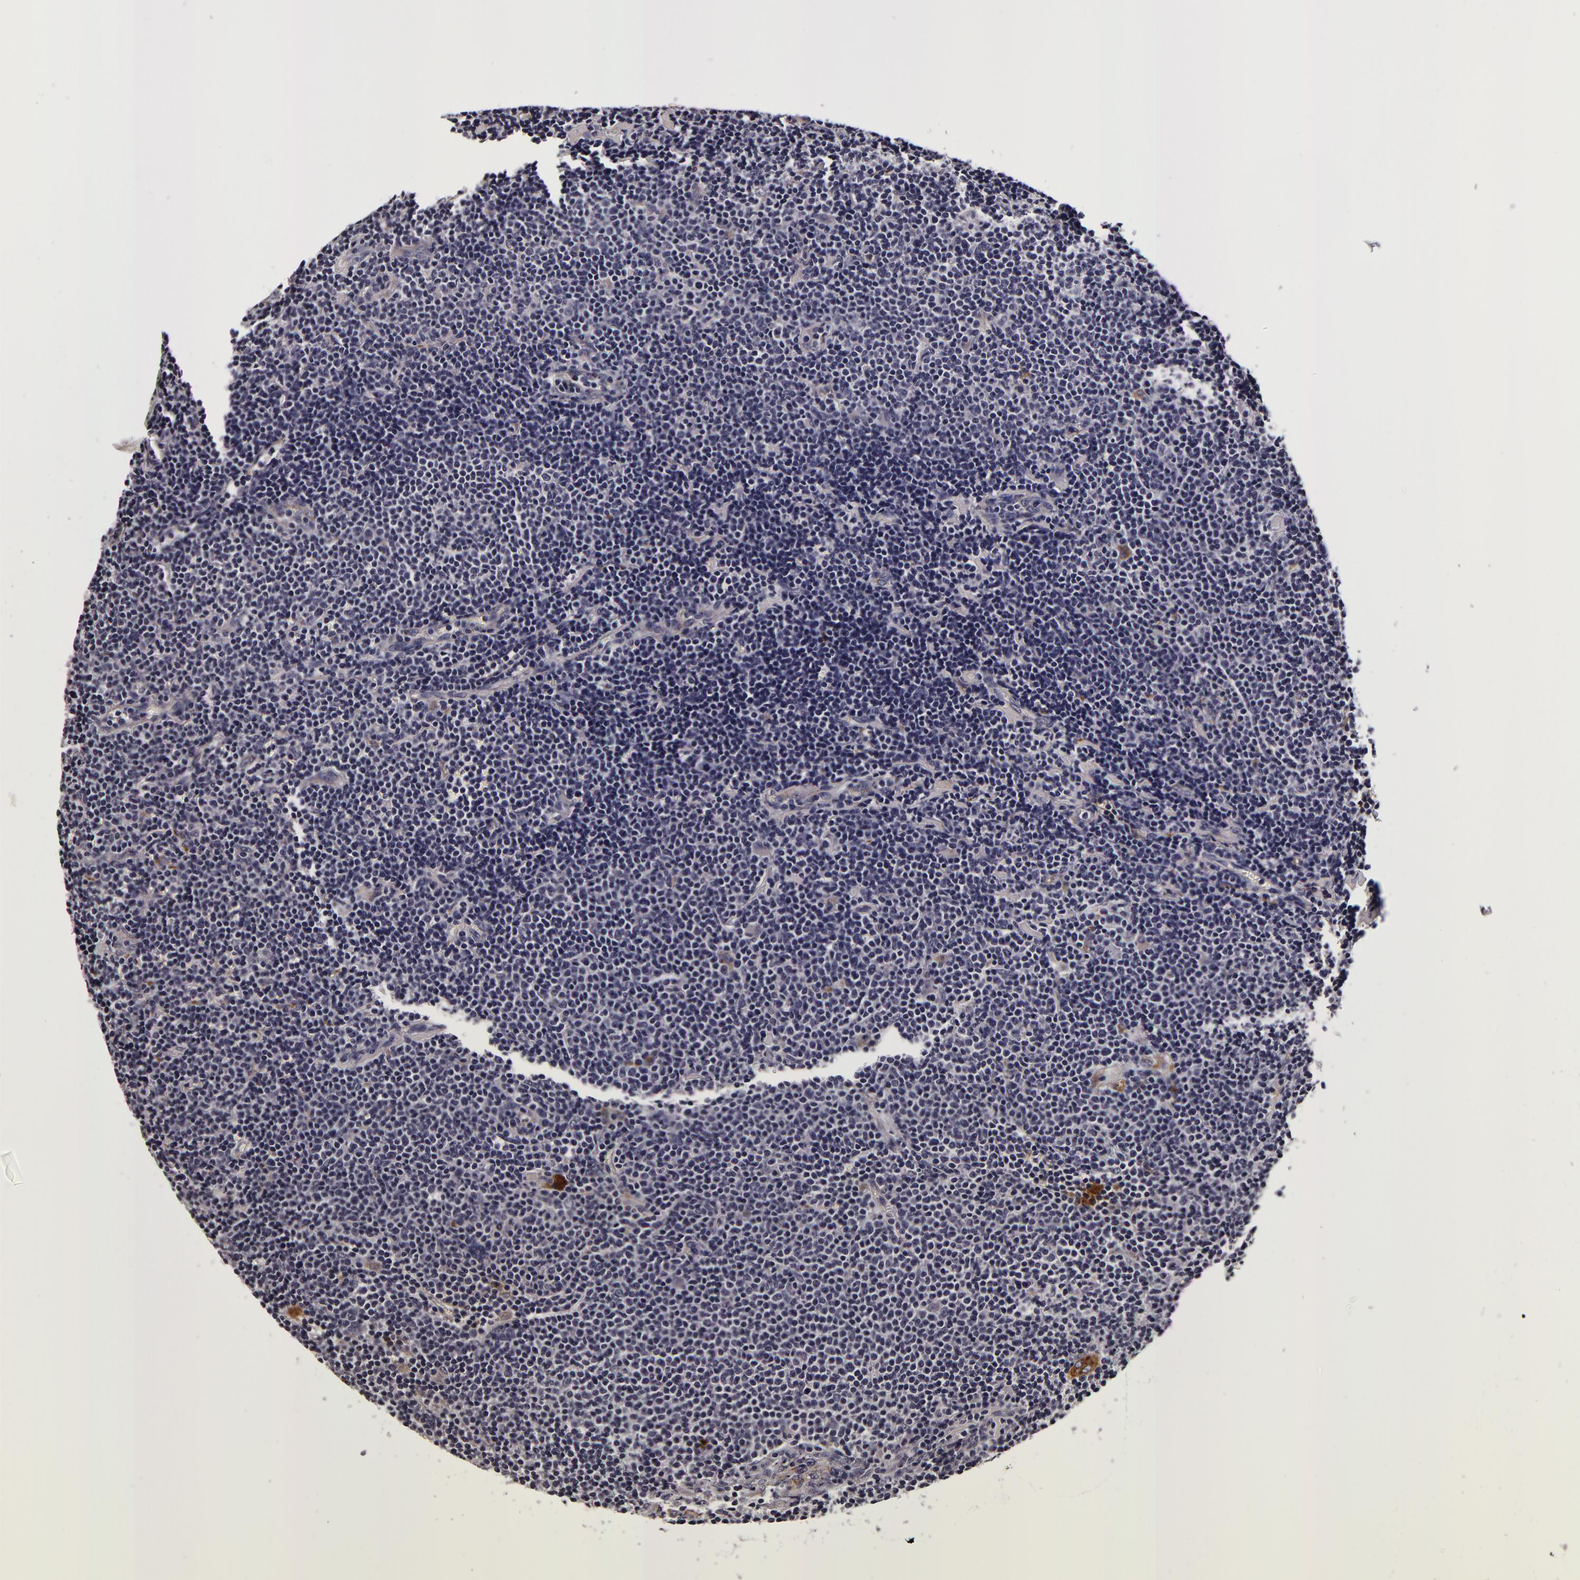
{"staining": {"intensity": "negative", "quantity": "none", "location": "none"}, "tissue": "lymphoma", "cell_type": "Tumor cells", "image_type": "cancer", "snomed": [{"axis": "morphology", "description": "Malignant lymphoma, non-Hodgkin's type, Low grade"}, {"axis": "topography", "description": "Lymph node"}], "caption": "Immunohistochemical staining of human low-grade malignant lymphoma, non-Hodgkin's type reveals no significant staining in tumor cells. The staining is performed using DAB brown chromogen with nuclei counter-stained in using hematoxylin.", "gene": "LGALS3BP", "patient": {"sex": "male", "age": 65}}